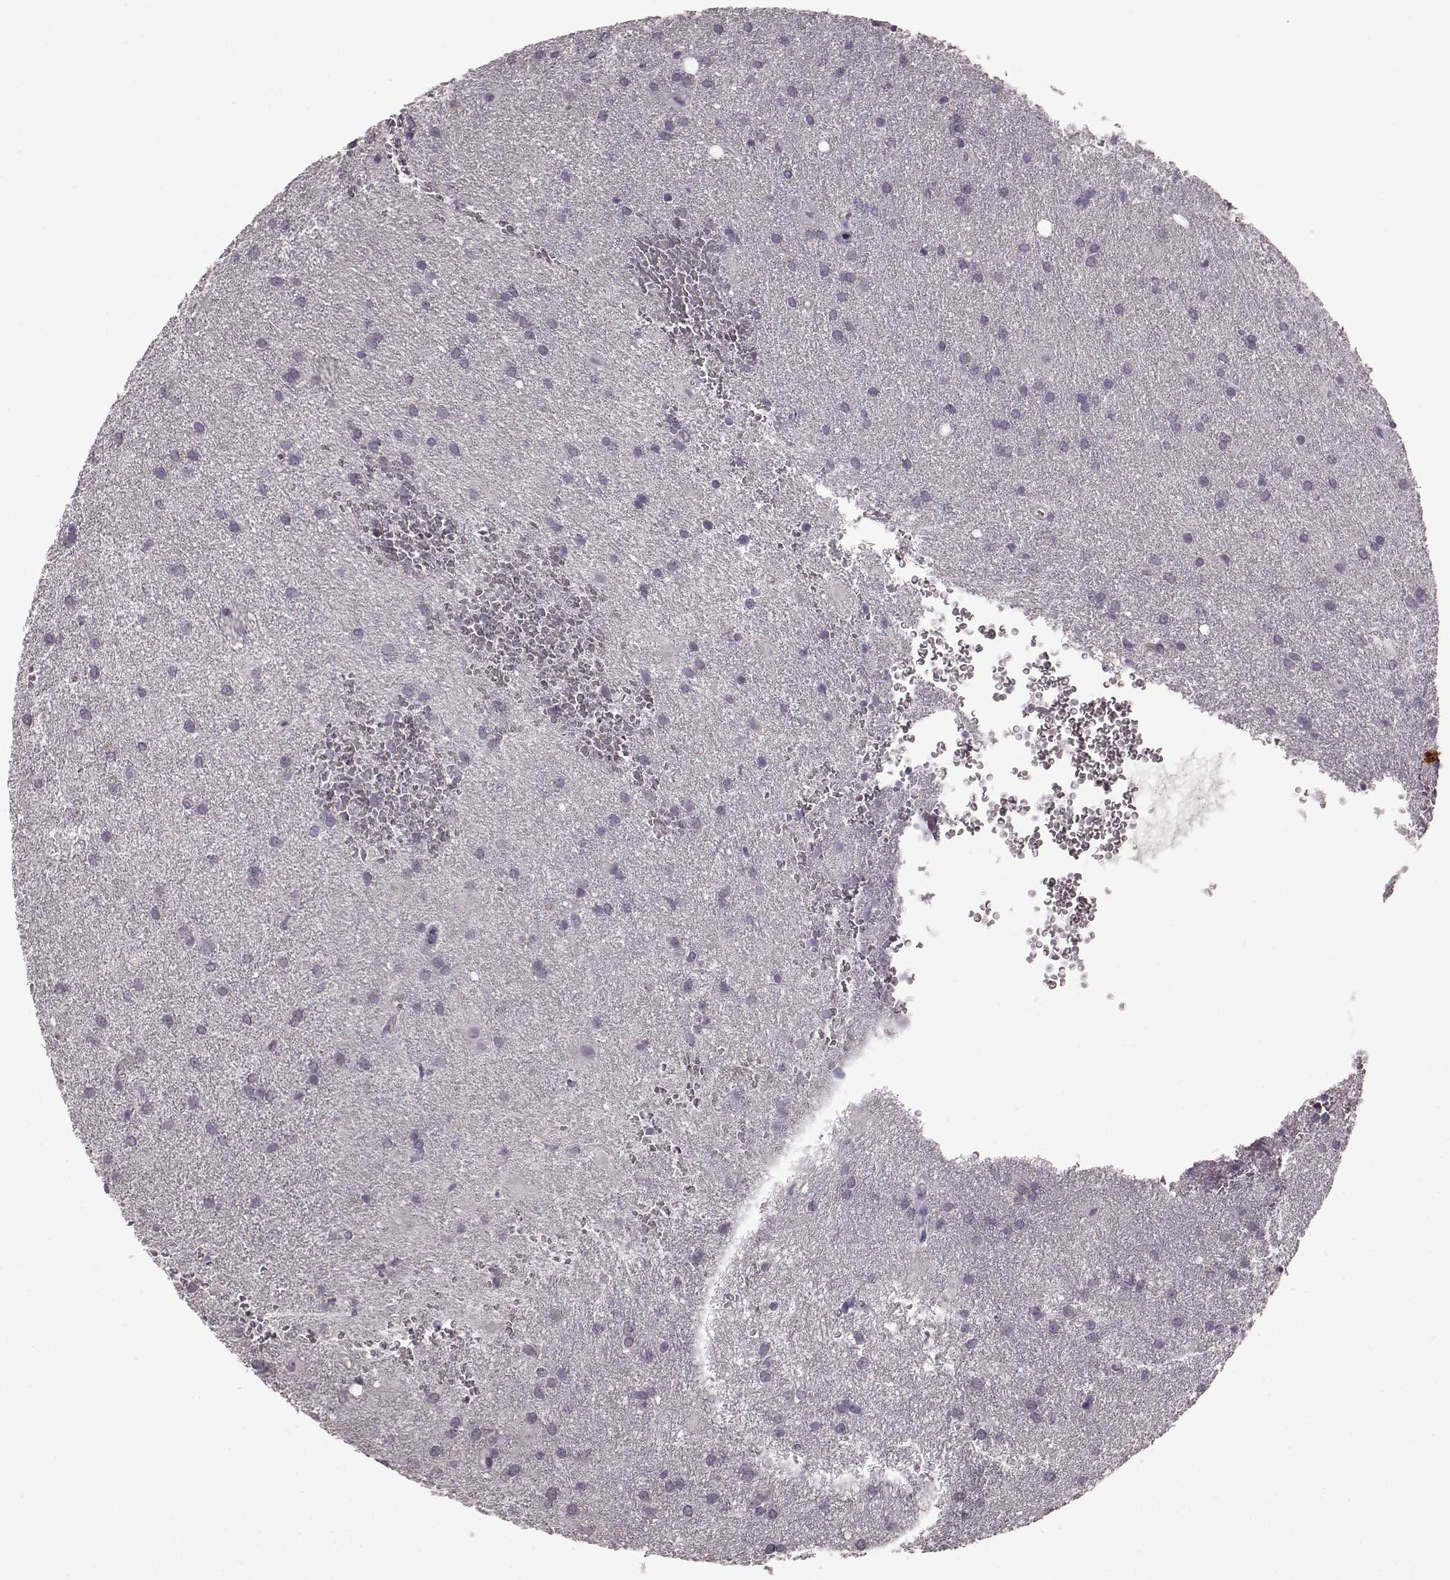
{"staining": {"intensity": "negative", "quantity": "none", "location": "none"}, "tissue": "glioma", "cell_type": "Tumor cells", "image_type": "cancer", "snomed": [{"axis": "morphology", "description": "Glioma, malignant, Low grade"}, {"axis": "topography", "description": "Brain"}], "caption": "A photomicrograph of malignant glioma (low-grade) stained for a protein displays no brown staining in tumor cells.", "gene": "SLC52A3", "patient": {"sex": "male", "age": 58}}